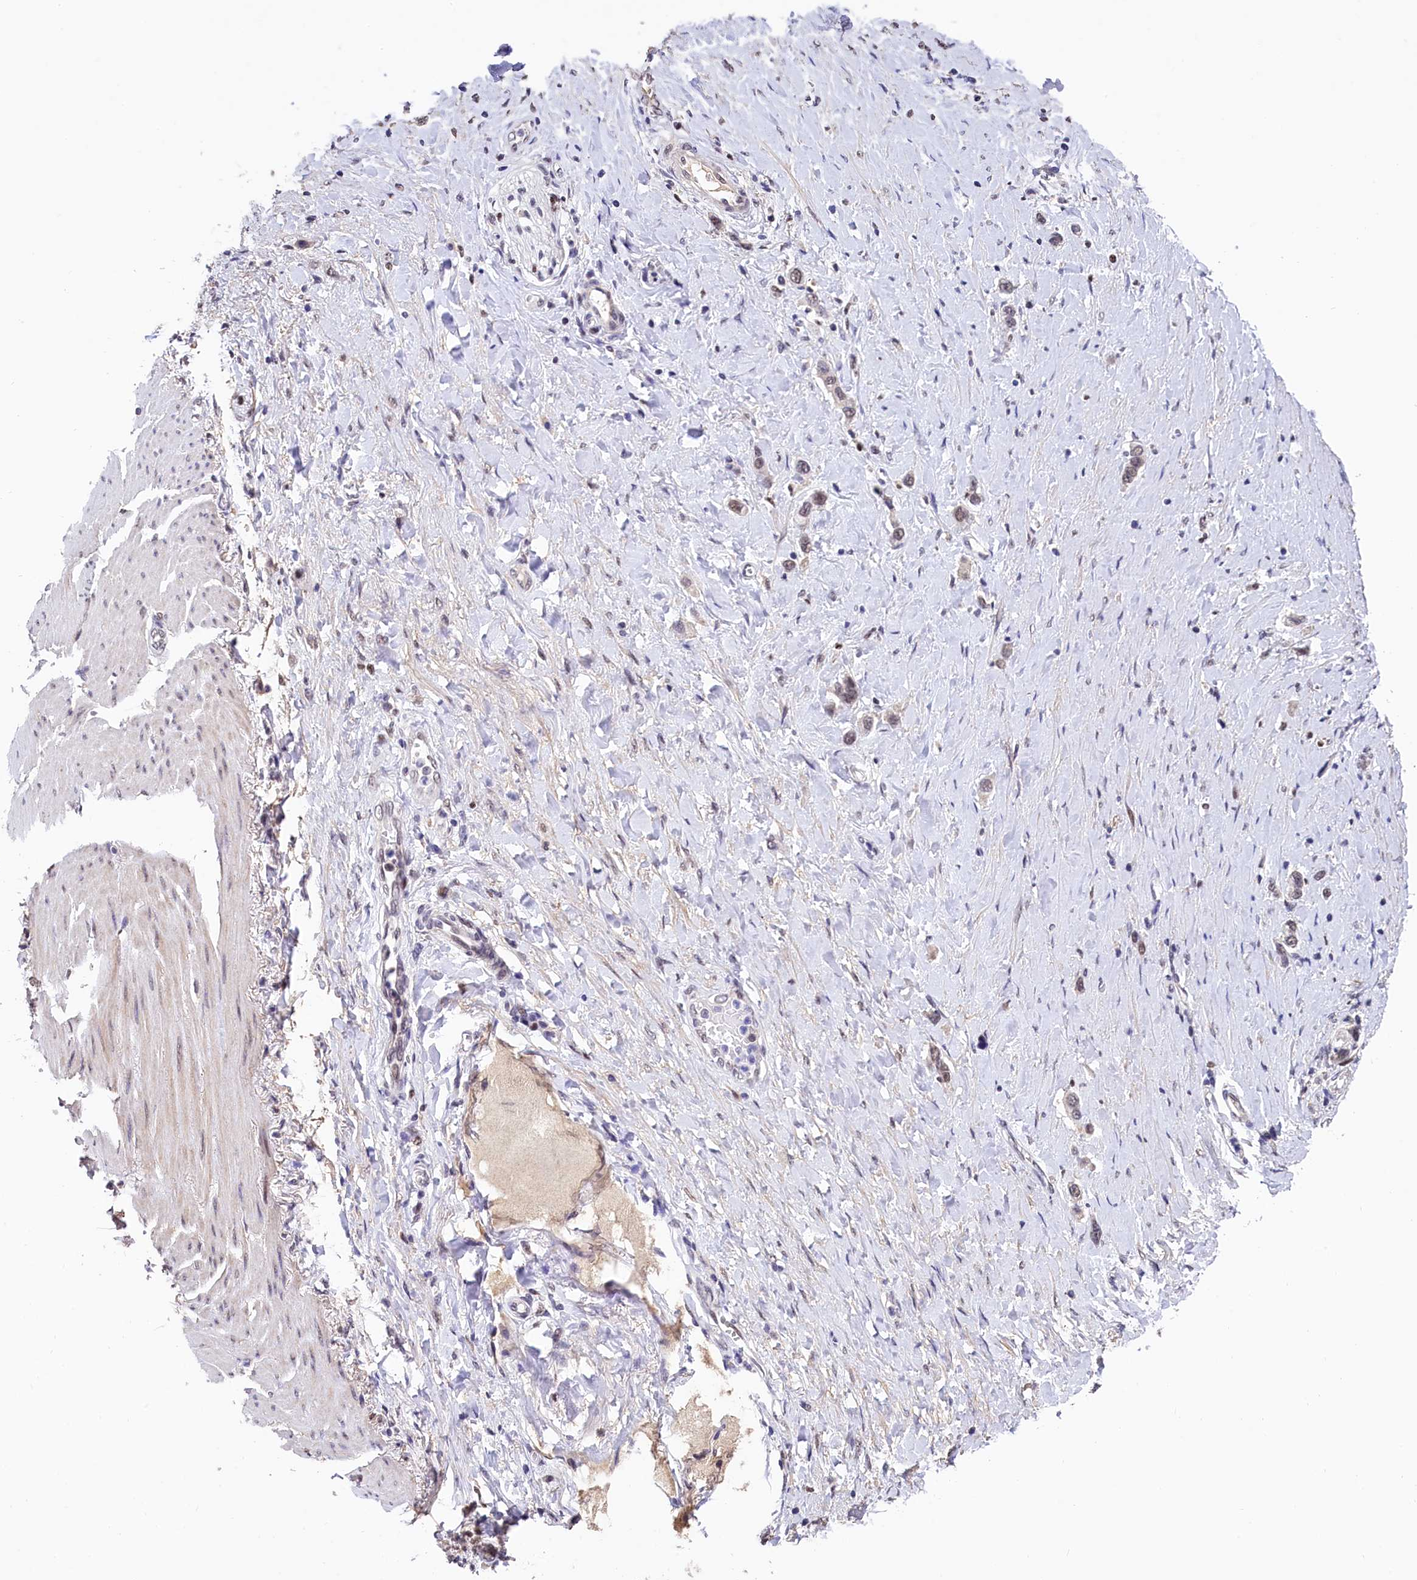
{"staining": {"intensity": "weak", "quantity": "25%-75%", "location": "nuclear"}, "tissue": "stomach cancer", "cell_type": "Tumor cells", "image_type": "cancer", "snomed": [{"axis": "morphology", "description": "Adenocarcinoma, NOS"}, {"axis": "topography", "description": "Stomach"}], "caption": "Immunohistochemical staining of stomach cancer (adenocarcinoma) shows low levels of weak nuclear staining in about 25%-75% of tumor cells. The protein of interest is shown in brown color, while the nuclei are stained blue.", "gene": "HECTD4", "patient": {"sex": "female", "age": 65}}